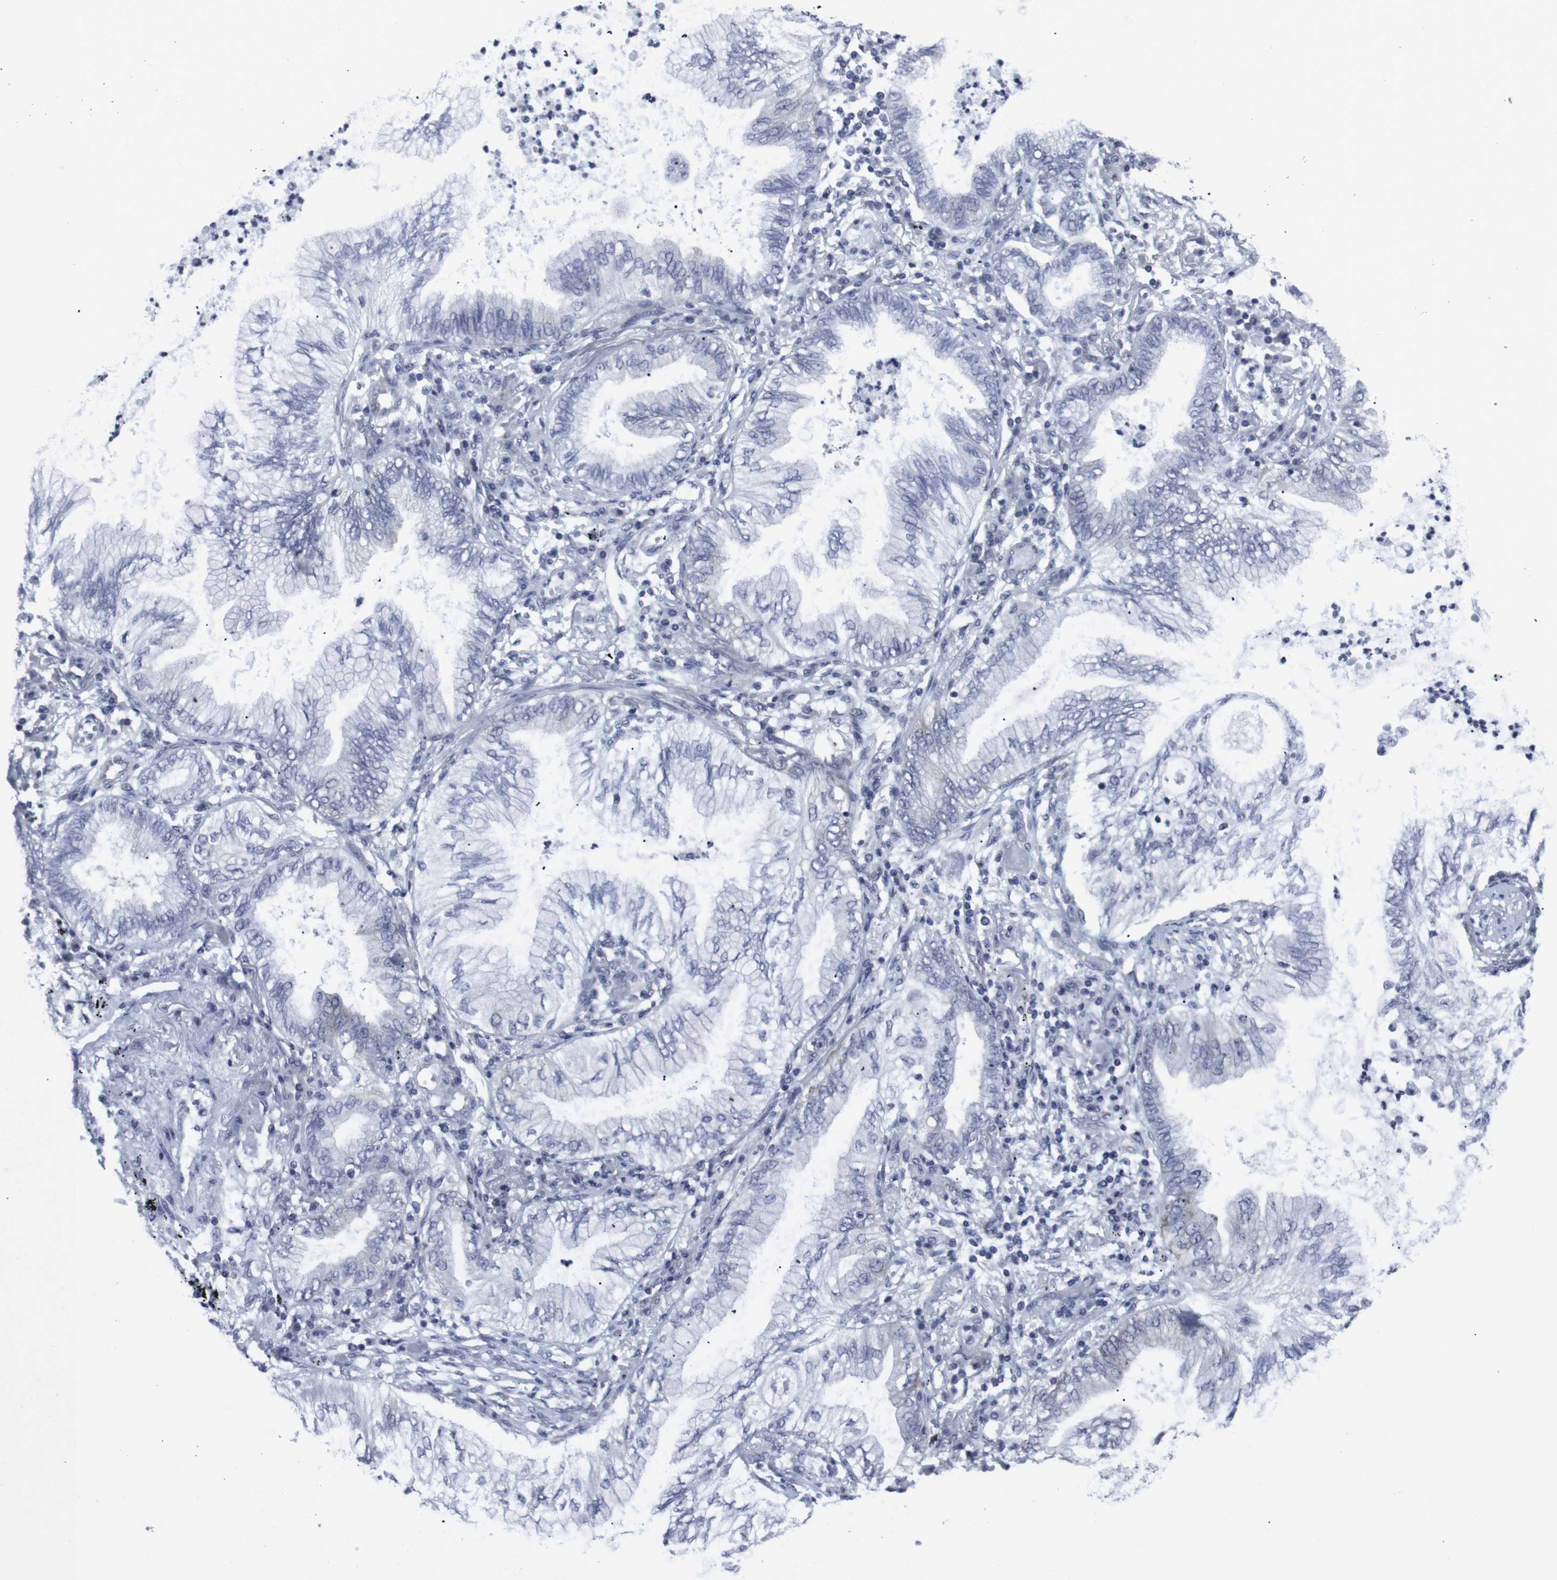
{"staining": {"intensity": "negative", "quantity": "none", "location": "none"}, "tissue": "lung cancer", "cell_type": "Tumor cells", "image_type": "cancer", "snomed": [{"axis": "morphology", "description": "Normal tissue, NOS"}, {"axis": "morphology", "description": "Adenocarcinoma, NOS"}, {"axis": "topography", "description": "Bronchus"}, {"axis": "topography", "description": "Lung"}], "caption": "Immunohistochemistry of lung cancer (adenocarcinoma) reveals no positivity in tumor cells.", "gene": "GEMIN2", "patient": {"sex": "female", "age": 70}}